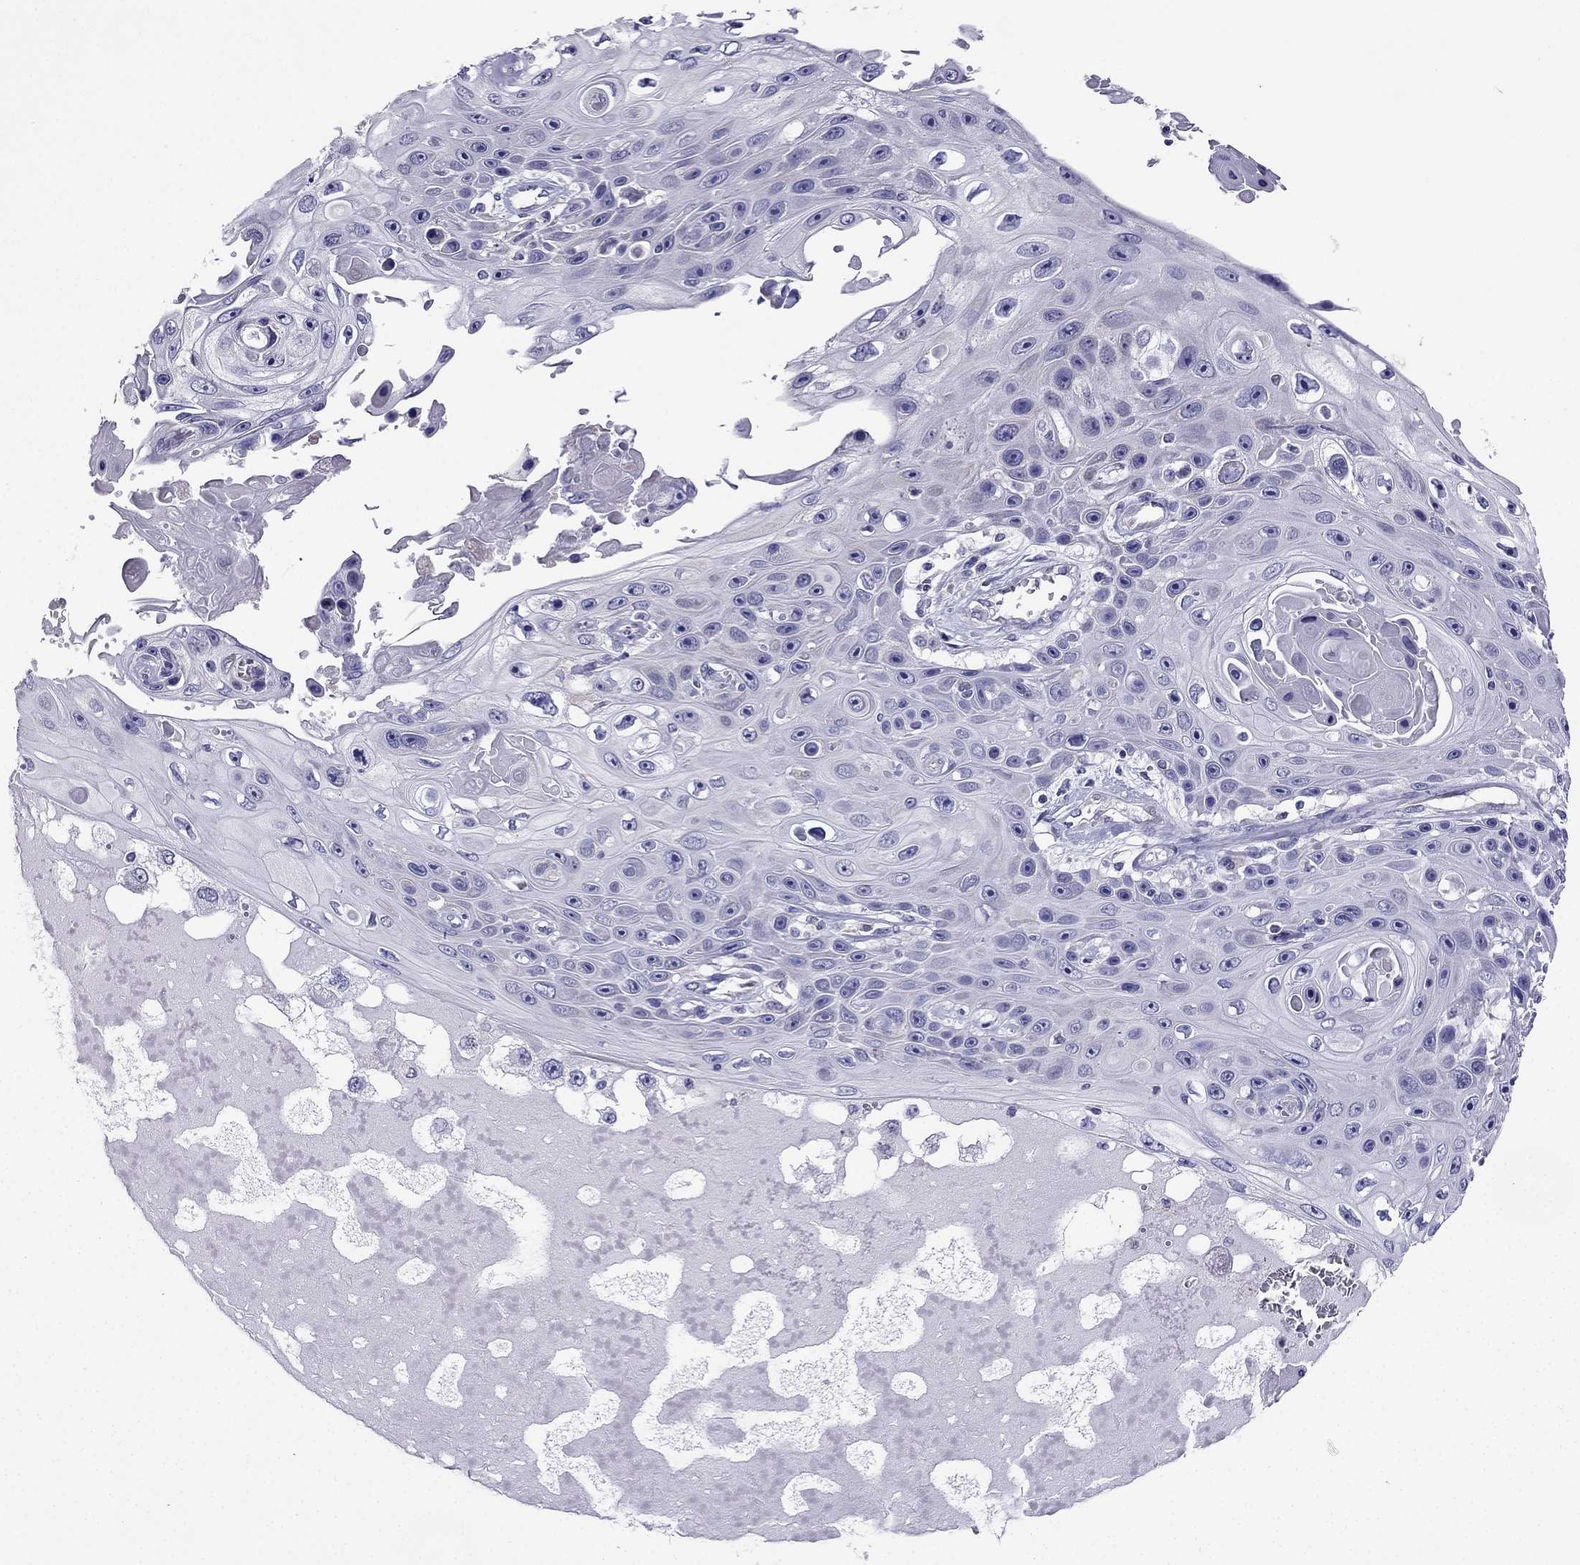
{"staining": {"intensity": "negative", "quantity": "none", "location": "none"}, "tissue": "skin cancer", "cell_type": "Tumor cells", "image_type": "cancer", "snomed": [{"axis": "morphology", "description": "Squamous cell carcinoma, NOS"}, {"axis": "topography", "description": "Skin"}], "caption": "Skin squamous cell carcinoma stained for a protein using IHC exhibits no positivity tumor cells.", "gene": "KIF5A", "patient": {"sex": "male", "age": 82}}